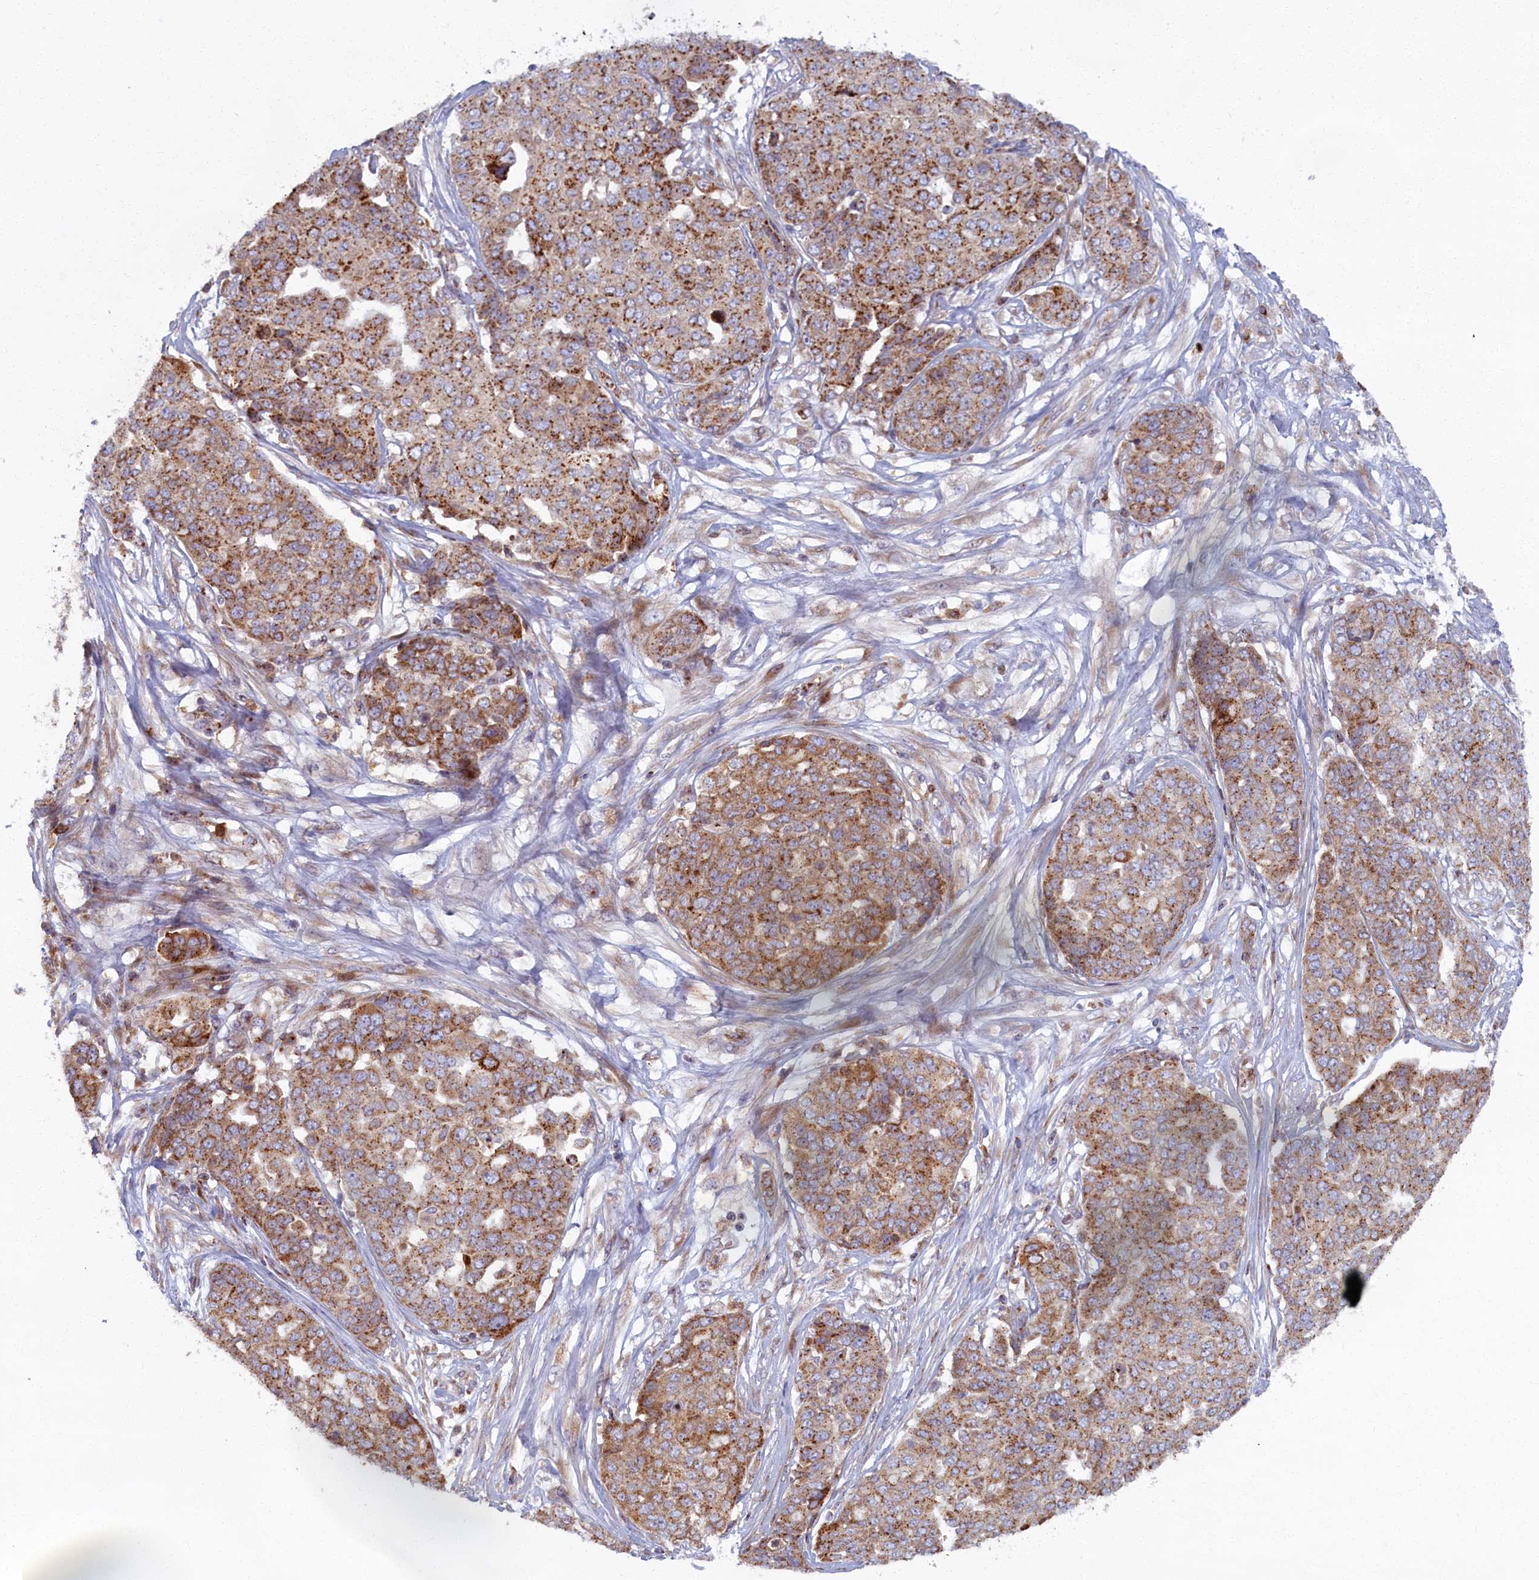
{"staining": {"intensity": "moderate", "quantity": ">75%", "location": "cytoplasmic/membranous"}, "tissue": "ovarian cancer", "cell_type": "Tumor cells", "image_type": "cancer", "snomed": [{"axis": "morphology", "description": "Cystadenocarcinoma, serous, NOS"}, {"axis": "topography", "description": "Soft tissue"}, {"axis": "topography", "description": "Ovary"}], "caption": "Moderate cytoplasmic/membranous positivity is appreciated in about >75% of tumor cells in ovarian serous cystadenocarcinoma. Ihc stains the protein of interest in brown and the nuclei are stained blue.", "gene": "BLVRB", "patient": {"sex": "female", "age": 57}}